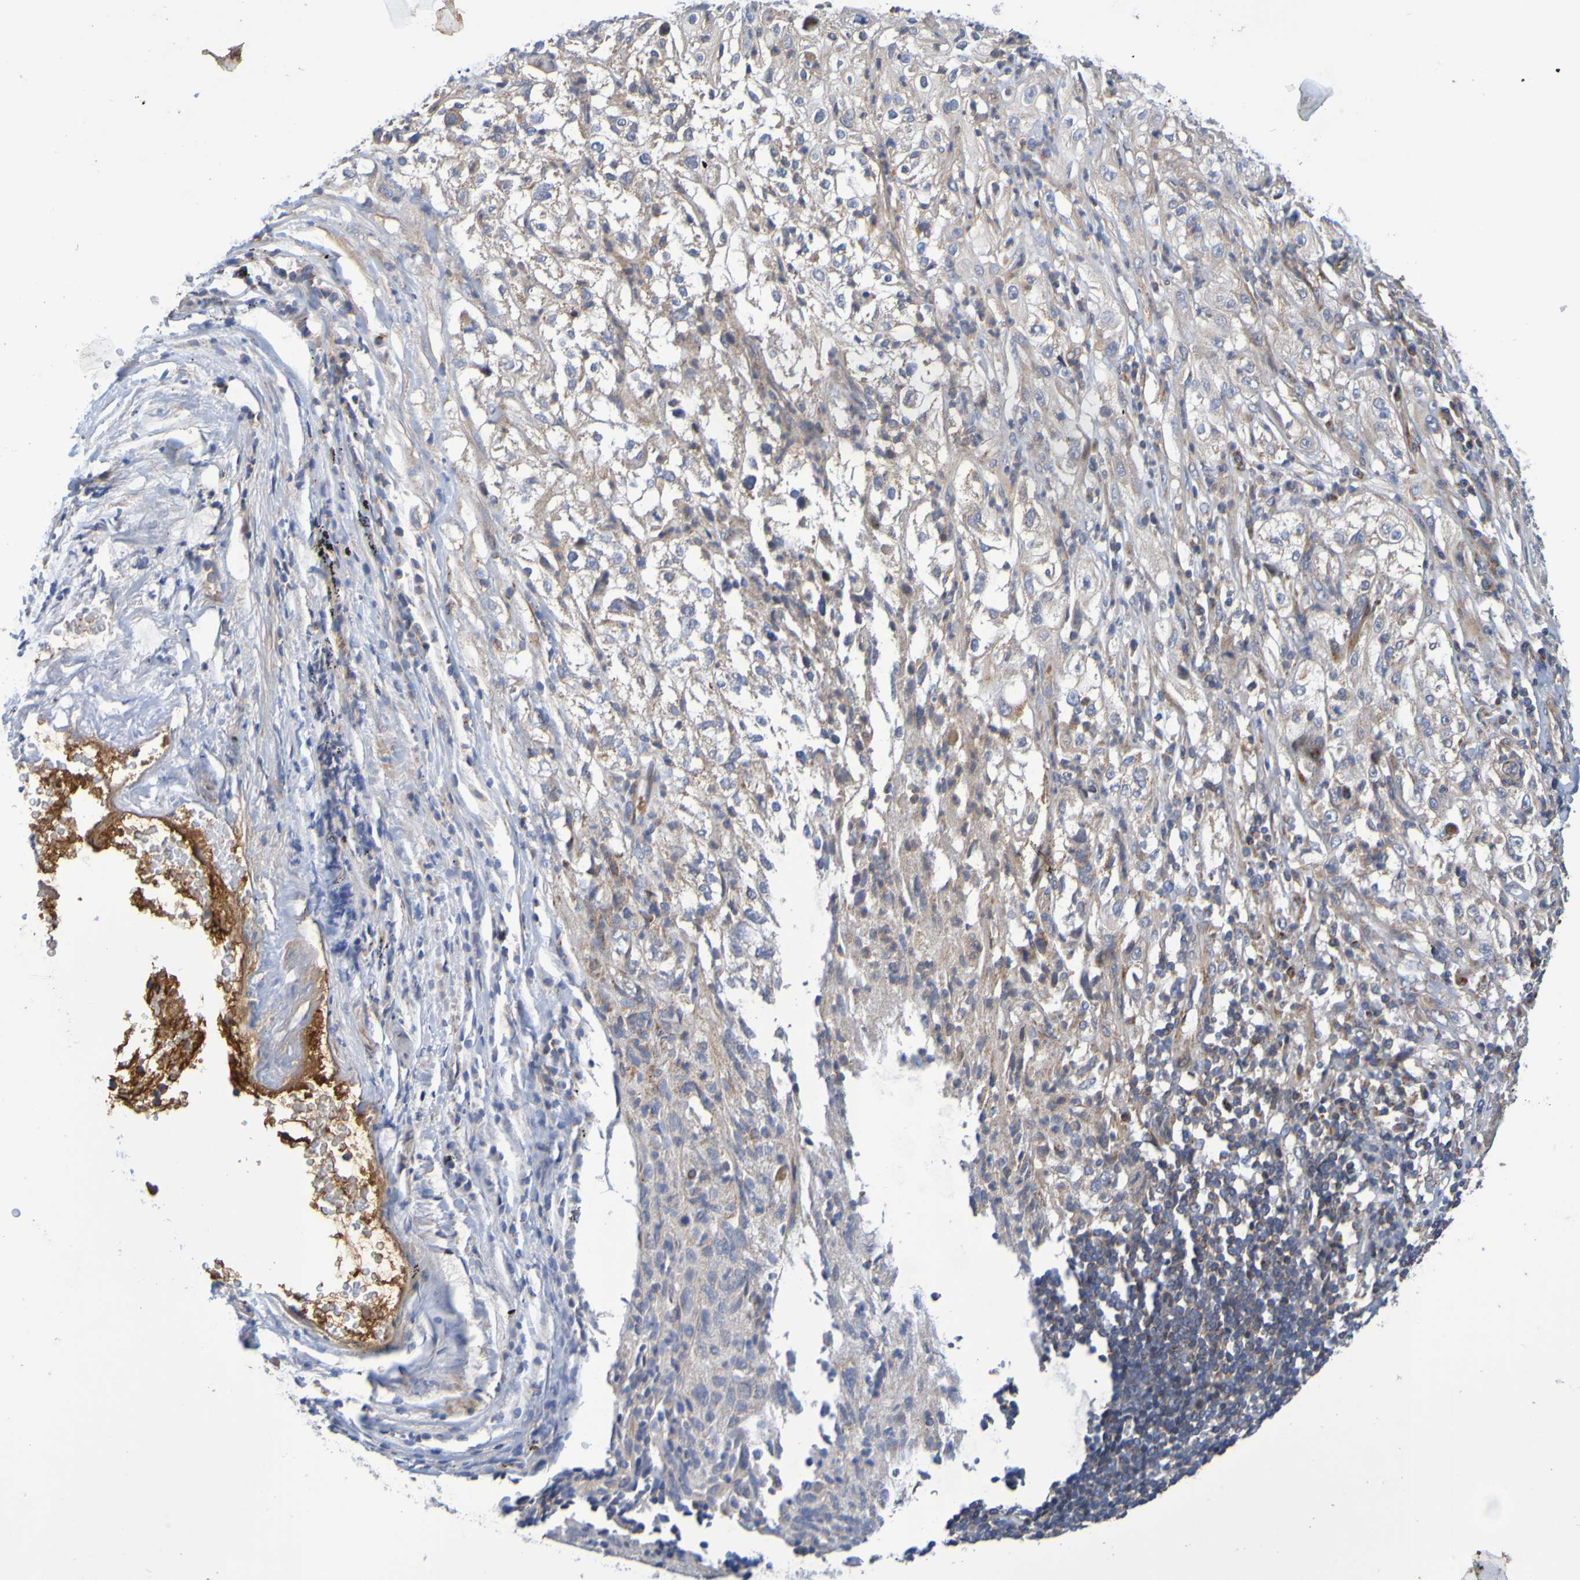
{"staining": {"intensity": "moderate", "quantity": "25%-75%", "location": "cytoplasmic/membranous"}, "tissue": "lung cancer", "cell_type": "Tumor cells", "image_type": "cancer", "snomed": [{"axis": "morphology", "description": "Inflammation, NOS"}, {"axis": "morphology", "description": "Squamous cell carcinoma, NOS"}, {"axis": "topography", "description": "Lymph node"}, {"axis": "topography", "description": "Soft tissue"}, {"axis": "topography", "description": "Lung"}], "caption": "Protein staining reveals moderate cytoplasmic/membranous positivity in approximately 25%-75% of tumor cells in lung squamous cell carcinoma.", "gene": "CCDC51", "patient": {"sex": "male", "age": 66}}